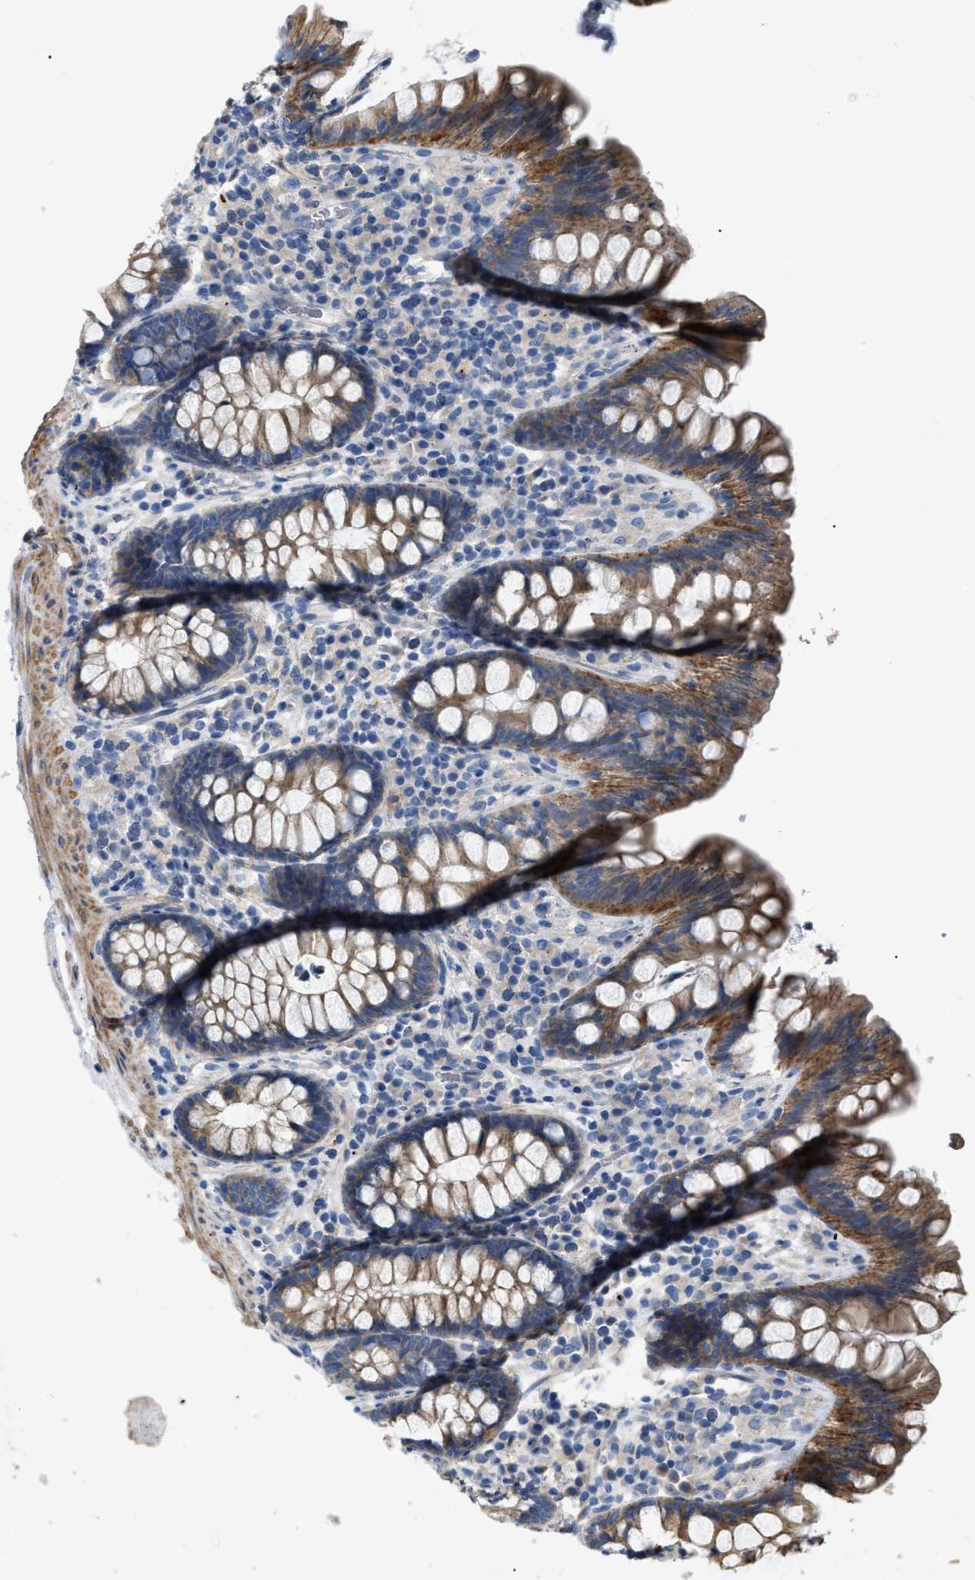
{"staining": {"intensity": "moderate", "quantity": ">75%", "location": "cytoplasmic/membranous"}, "tissue": "colon", "cell_type": "Endothelial cells", "image_type": "normal", "snomed": [{"axis": "morphology", "description": "Normal tissue, NOS"}, {"axis": "topography", "description": "Colon"}], "caption": "Colon stained with a brown dye displays moderate cytoplasmic/membranous positive positivity in approximately >75% of endothelial cells.", "gene": "DHX58", "patient": {"sex": "female", "age": 80}}